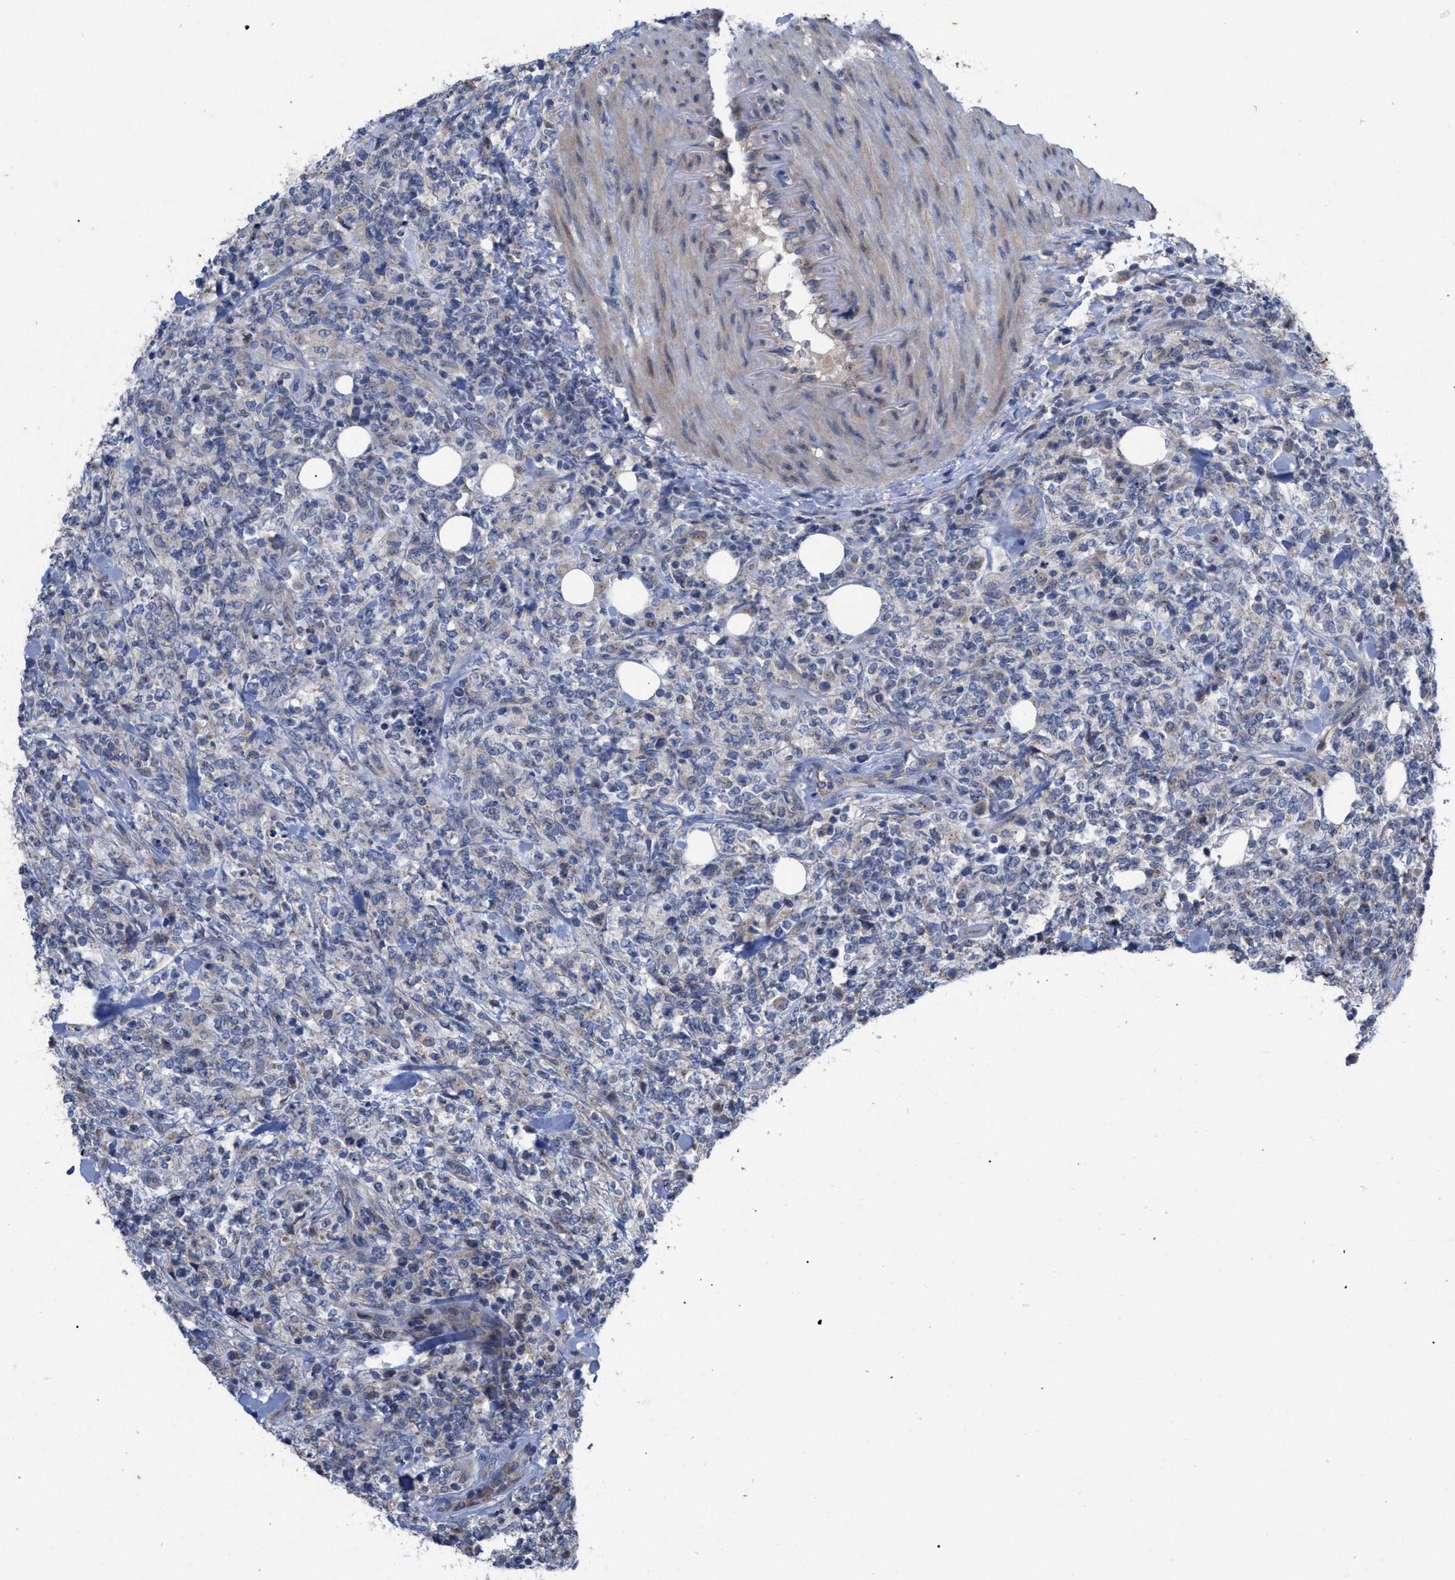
{"staining": {"intensity": "negative", "quantity": "none", "location": "none"}, "tissue": "lymphoma", "cell_type": "Tumor cells", "image_type": "cancer", "snomed": [{"axis": "morphology", "description": "Malignant lymphoma, non-Hodgkin's type, High grade"}, {"axis": "topography", "description": "Soft tissue"}], "caption": "High-grade malignant lymphoma, non-Hodgkin's type was stained to show a protein in brown. There is no significant expression in tumor cells. Brightfield microscopy of immunohistochemistry stained with DAB (brown) and hematoxylin (blue), captured at high magnification.", "gene": "VIP", "patient": {"sex": "male", "age": 18}}